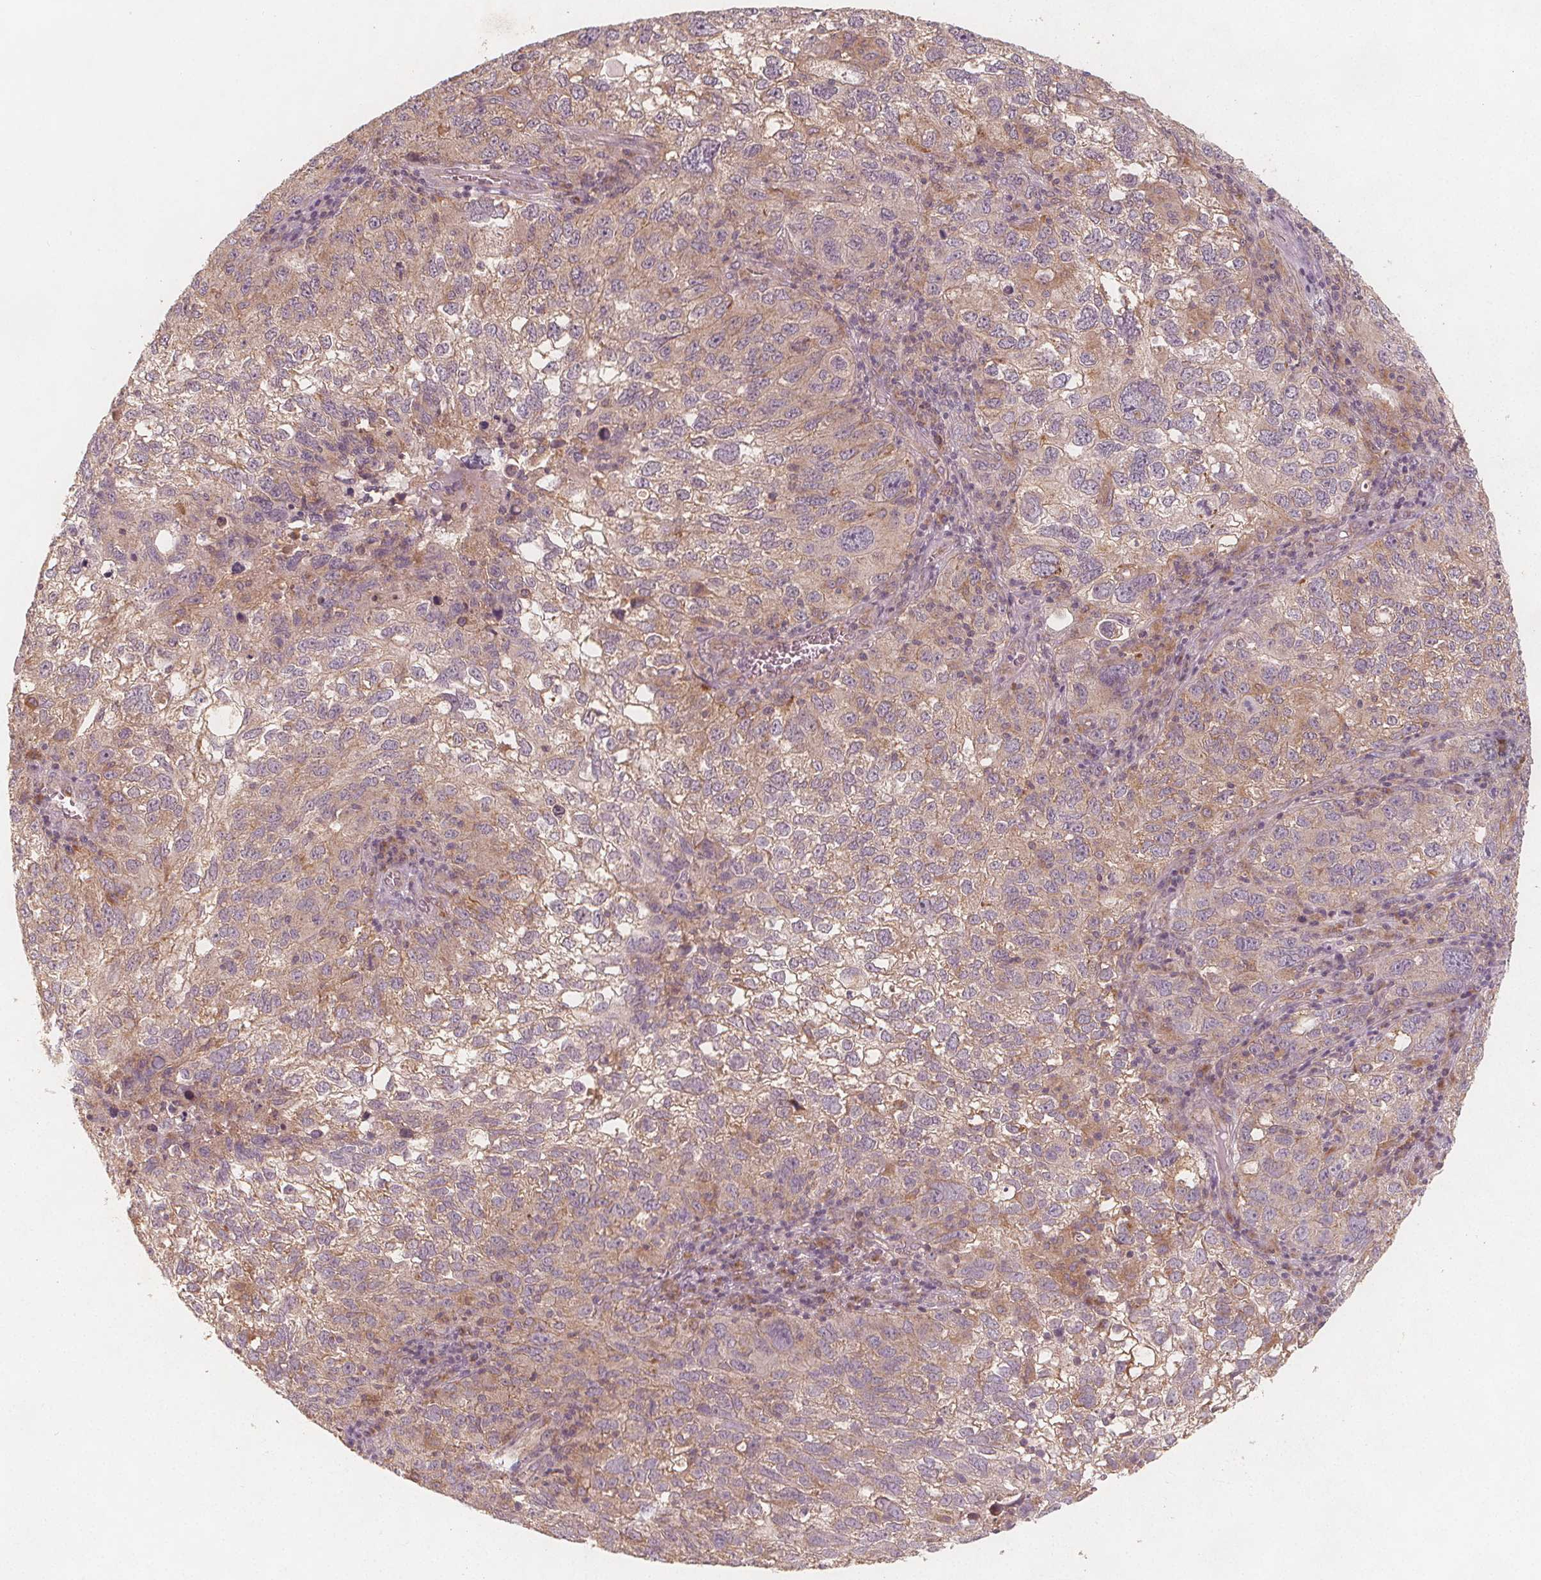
{"staining": {"intensity": "weak", "quantity": "25%-75%", "location": "cytoplasmic/membranous"}, "tissue": "cervical cancer", "cell_type": "Tumor cells", "image_type": "cancer", "snomed": [{"axis": "morphology", "description": "Squamous cell carcinoma, NOS"}, {"axis": "topography", "description": "Cervix"}], "caption": "A histopathology image of human squamous cell carcinoma (cervical) stained for a protein reveals weak cytoplasmic/membranous brown staining in tumor cells.", "gene": "NCSTN", "patient": {"sex": "female", "age": 55}}